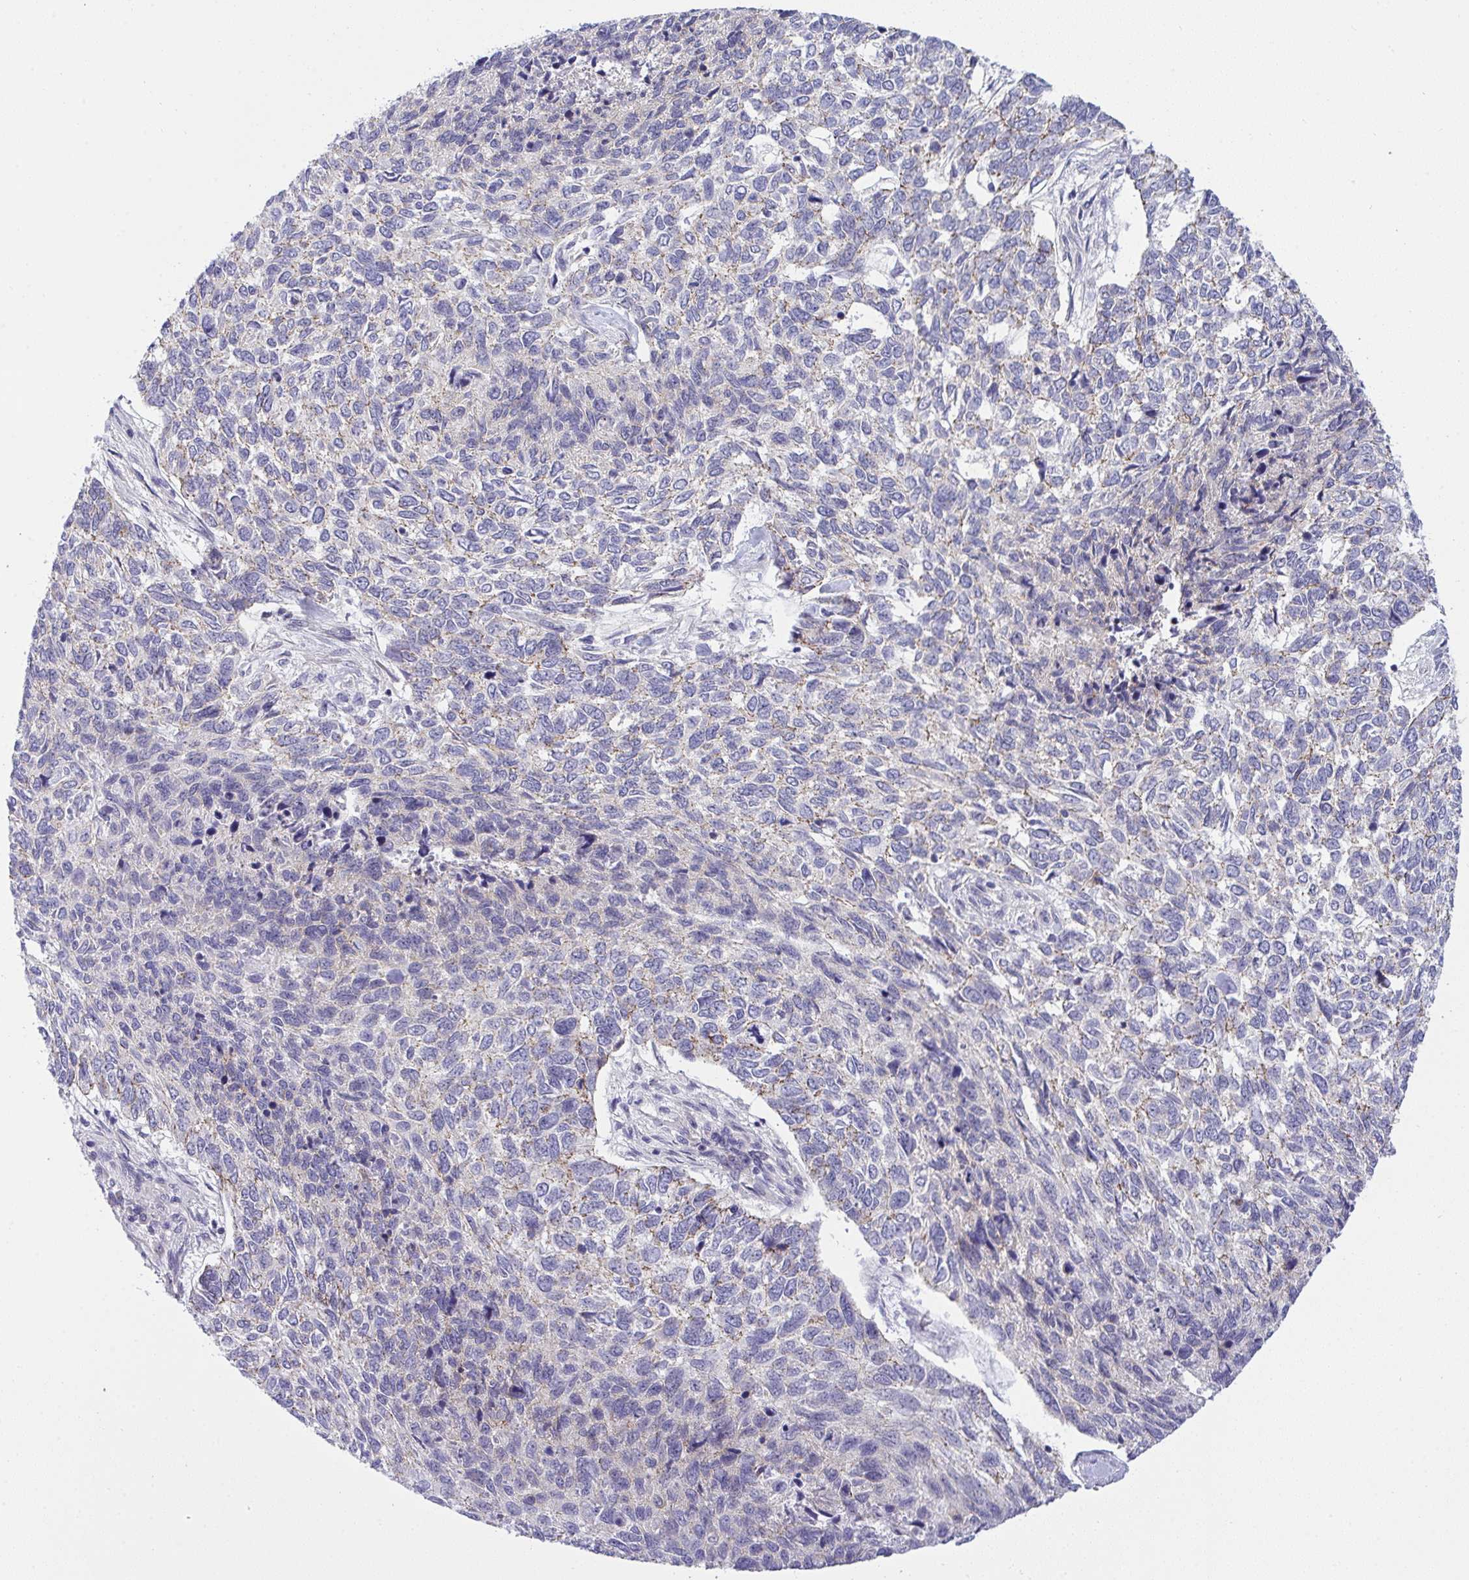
{"staining": {"intensity": "weak", "quantity": "<25%", "location": "cytoplasmic/membranous"}, "tissue": "skin cancer", "cell_type": "Tumor cells", "image_type": "cancer", "snomed": [{"axis": "morphology", "description": "Basal cell carcinoma"}, {"axis": "topography", "description": "Skin"}], "caption": "Immunohistochemistry (IHC) of human skin cancer exhibits no staining in tumor cells.", "gene": "HOXD12", "patient": {"sex": "female", "age": 65}}